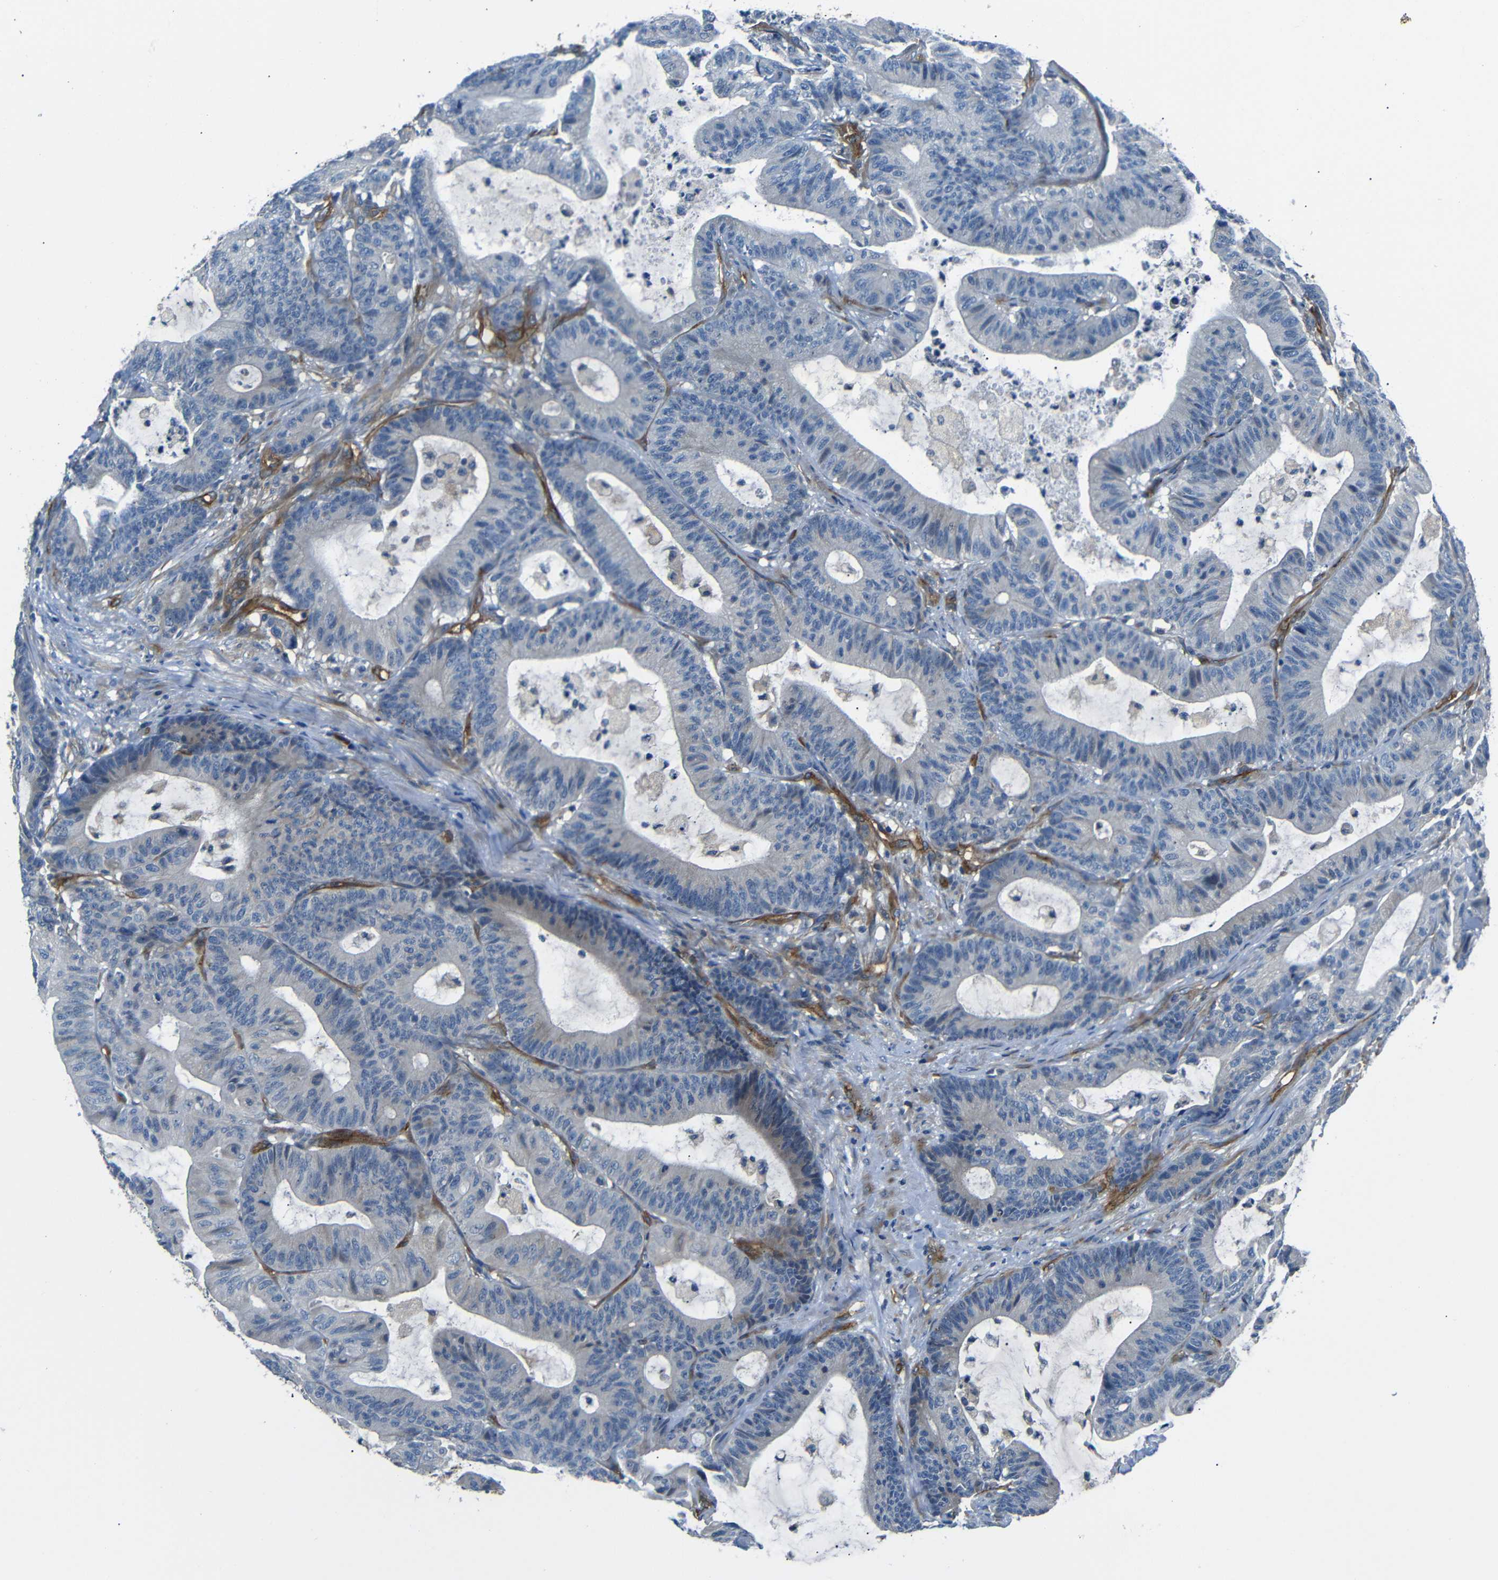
{"staining": {"intensity": "negative", "quantity": "none", "location": "none"}, "tissue": "colorectal cancer", "cell_type": "Tumor cells", "image_type": "cancer", "snomed": [{"axis": "morphology", "description": "Adenocarcinoma, NOS"}, {"axis": "topography", "description": "Colon"}], "caption": "Human colorectal cancer stained for a protein using IHC displays no staining in tumor cells.", "gene": "MYO1B", "patient": {"sex": "female", "age": 84}}